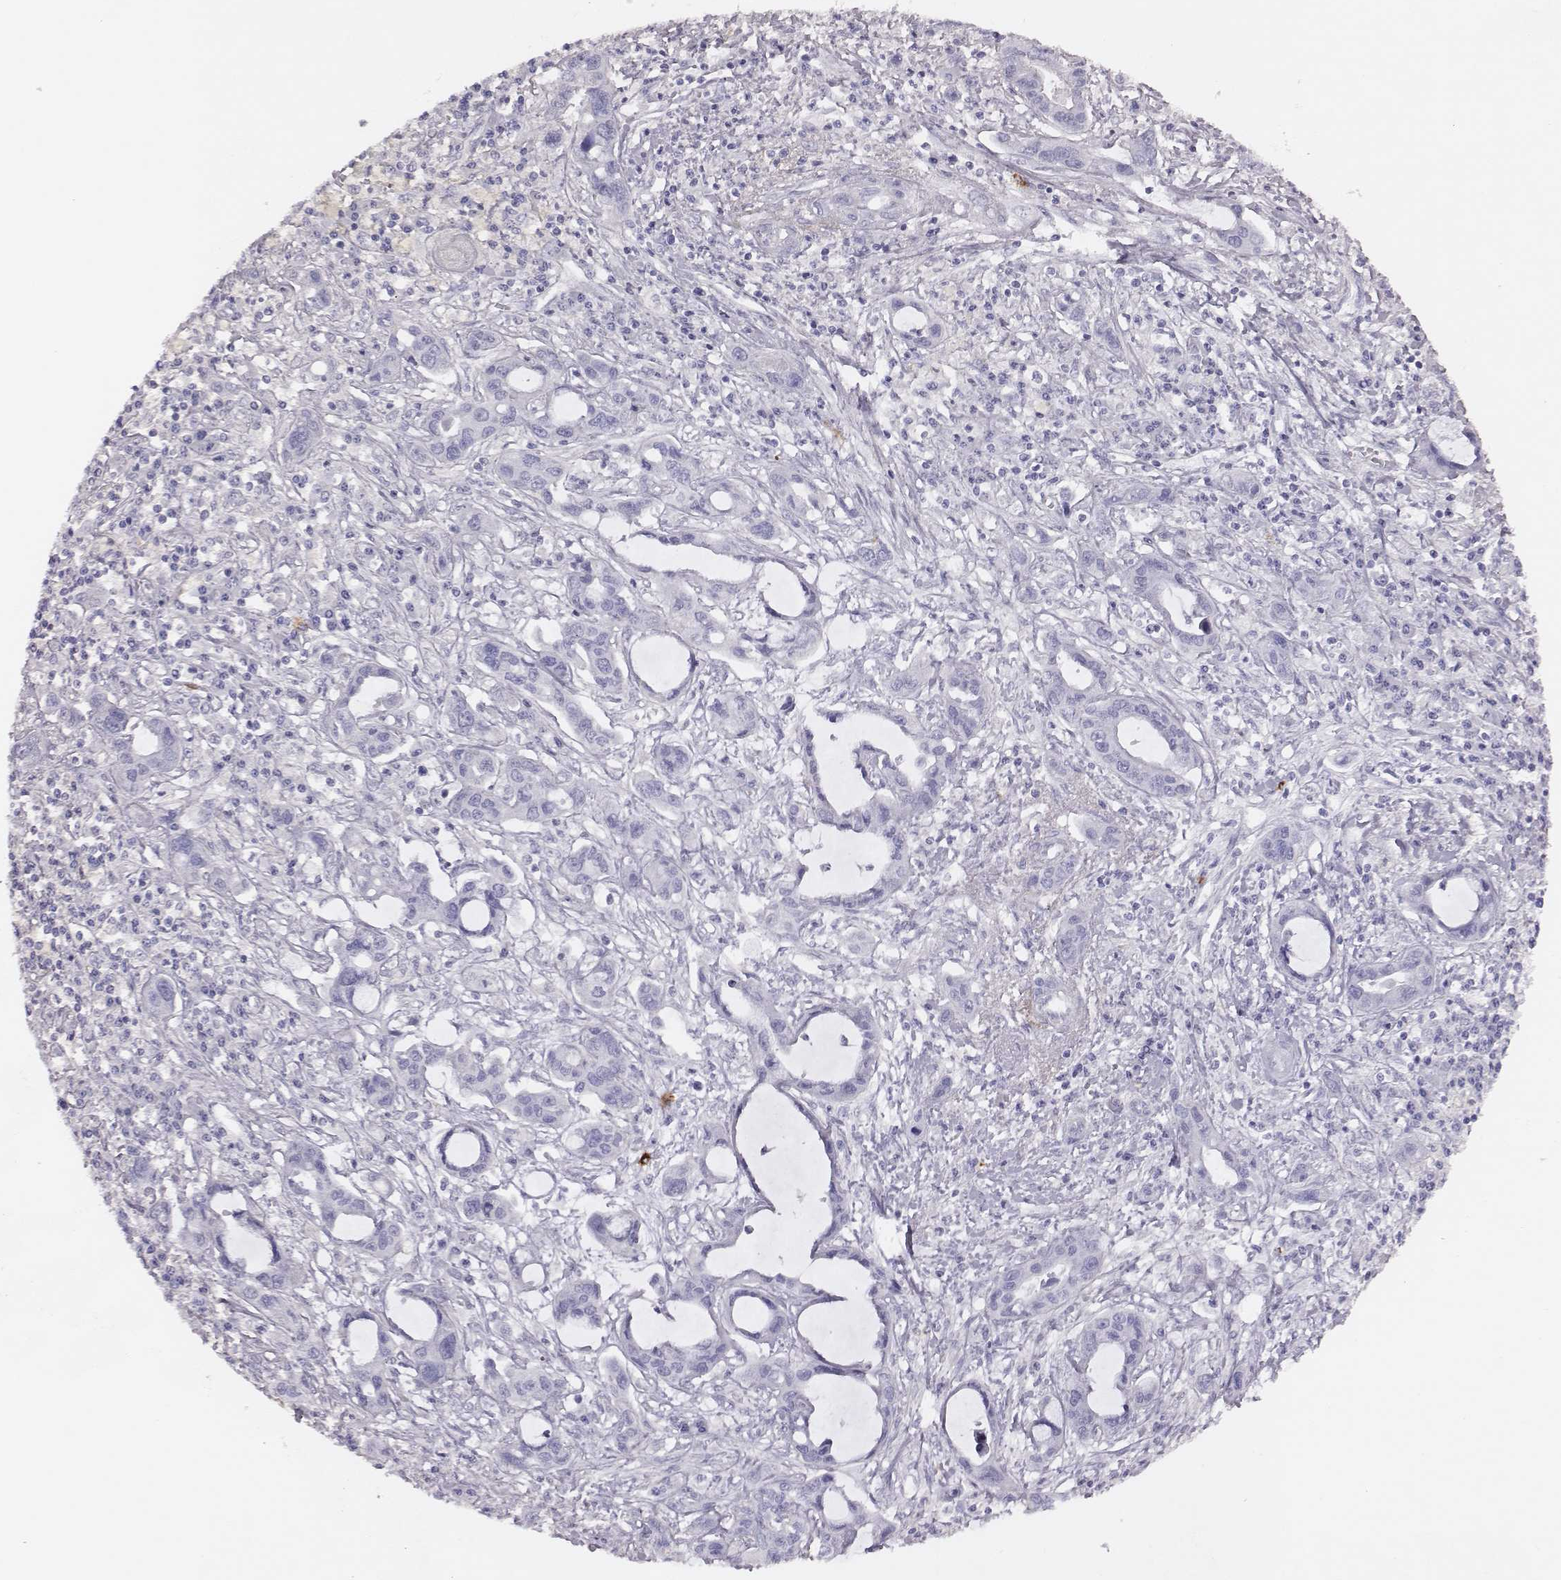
{"staining": {"intensity": "negative", "quantity": "none", "location": "none"}, "tissue": "liver cancer", "cell_type": "Tumor cells", "image_type": "cancer", "snomed": [{"axis": "morphology", "description": "Cholangiocarcinoma"}, {"axis": "topography", "description": "Liver"}], "caption": "Tumor cells show no significant protein expression in liver cholangiocarcinoma.", "gene": "P2RY10", "patient": {"sex": "male", "age": 58}}